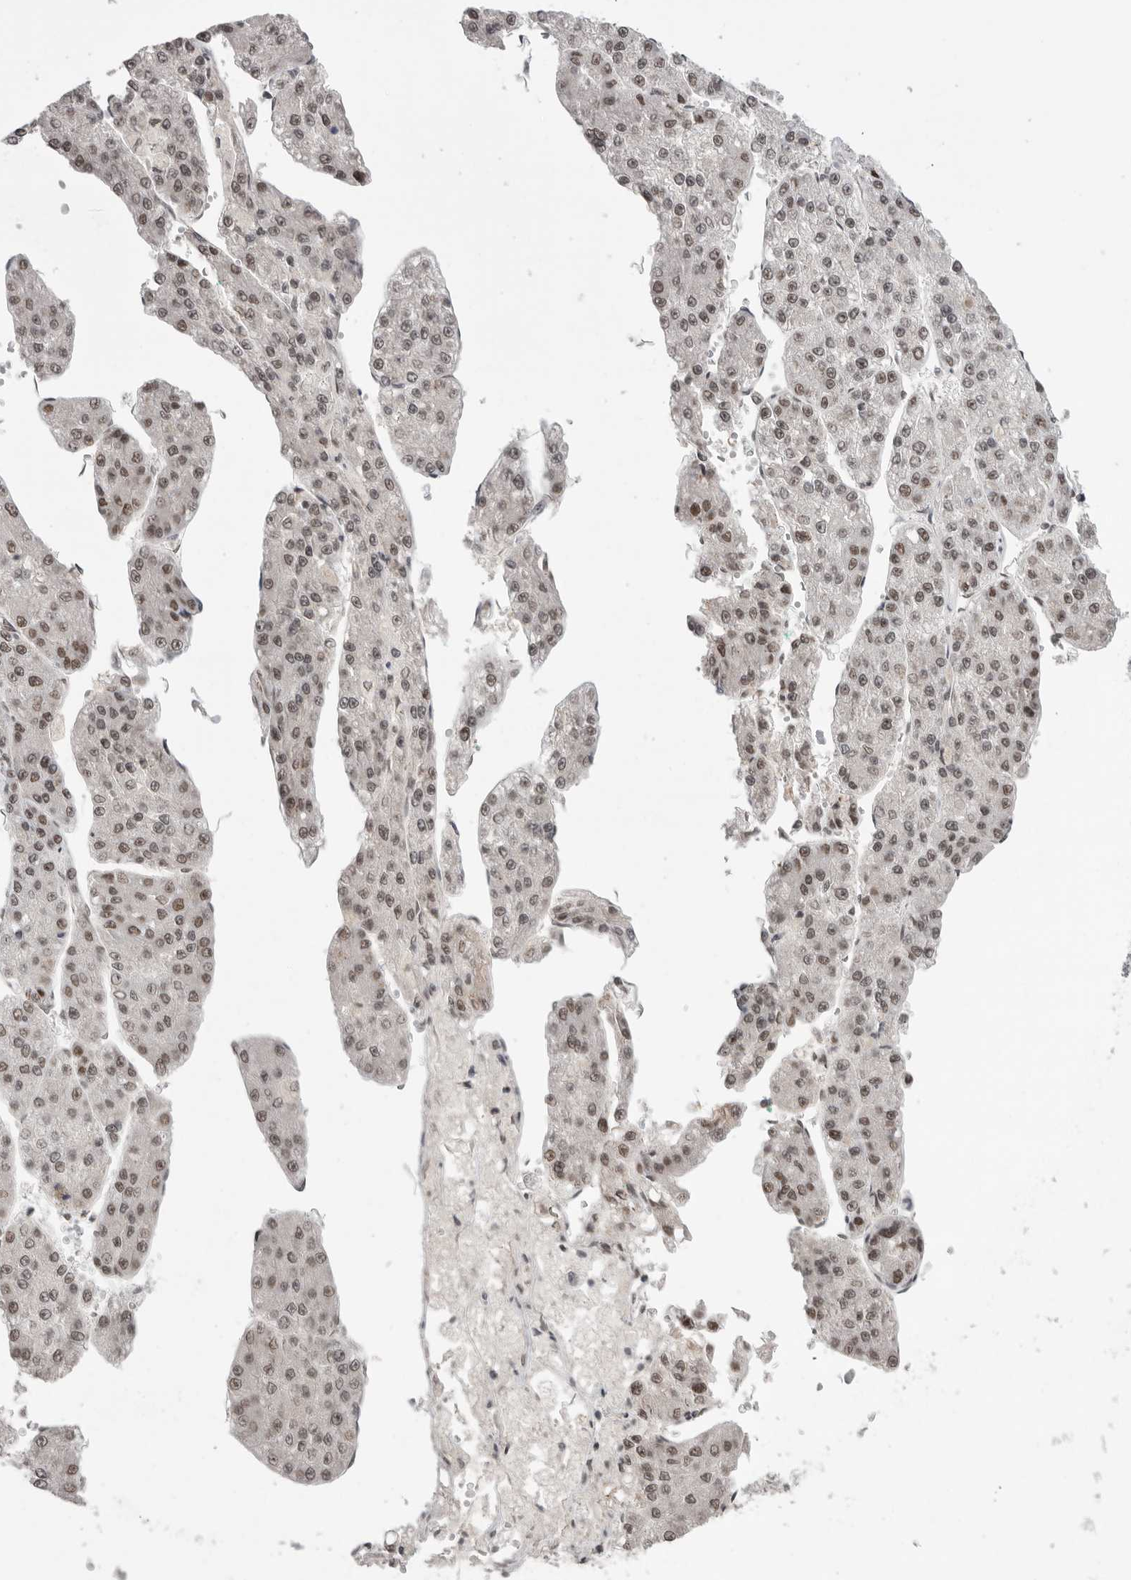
{"staining": {"intensity": "moderate", "quantity": ">75%", "location": "nuclear"}, "tissue": "liver cancer", "cell_type": "Tumor cells", "image_type": "cancer", "snomed": [{"axis": "morphology", "description": "Carcinoma, Hepatocellular, NOS"}, {"axis": "topography", "description": "Liver"}], "caption": "Hepatocellular carcinoma (liver) stained with a protein marker shows moderate staining in tumor cells.", "gene": "POU5F1", "patient": {"sex": "female", "age": 73}}